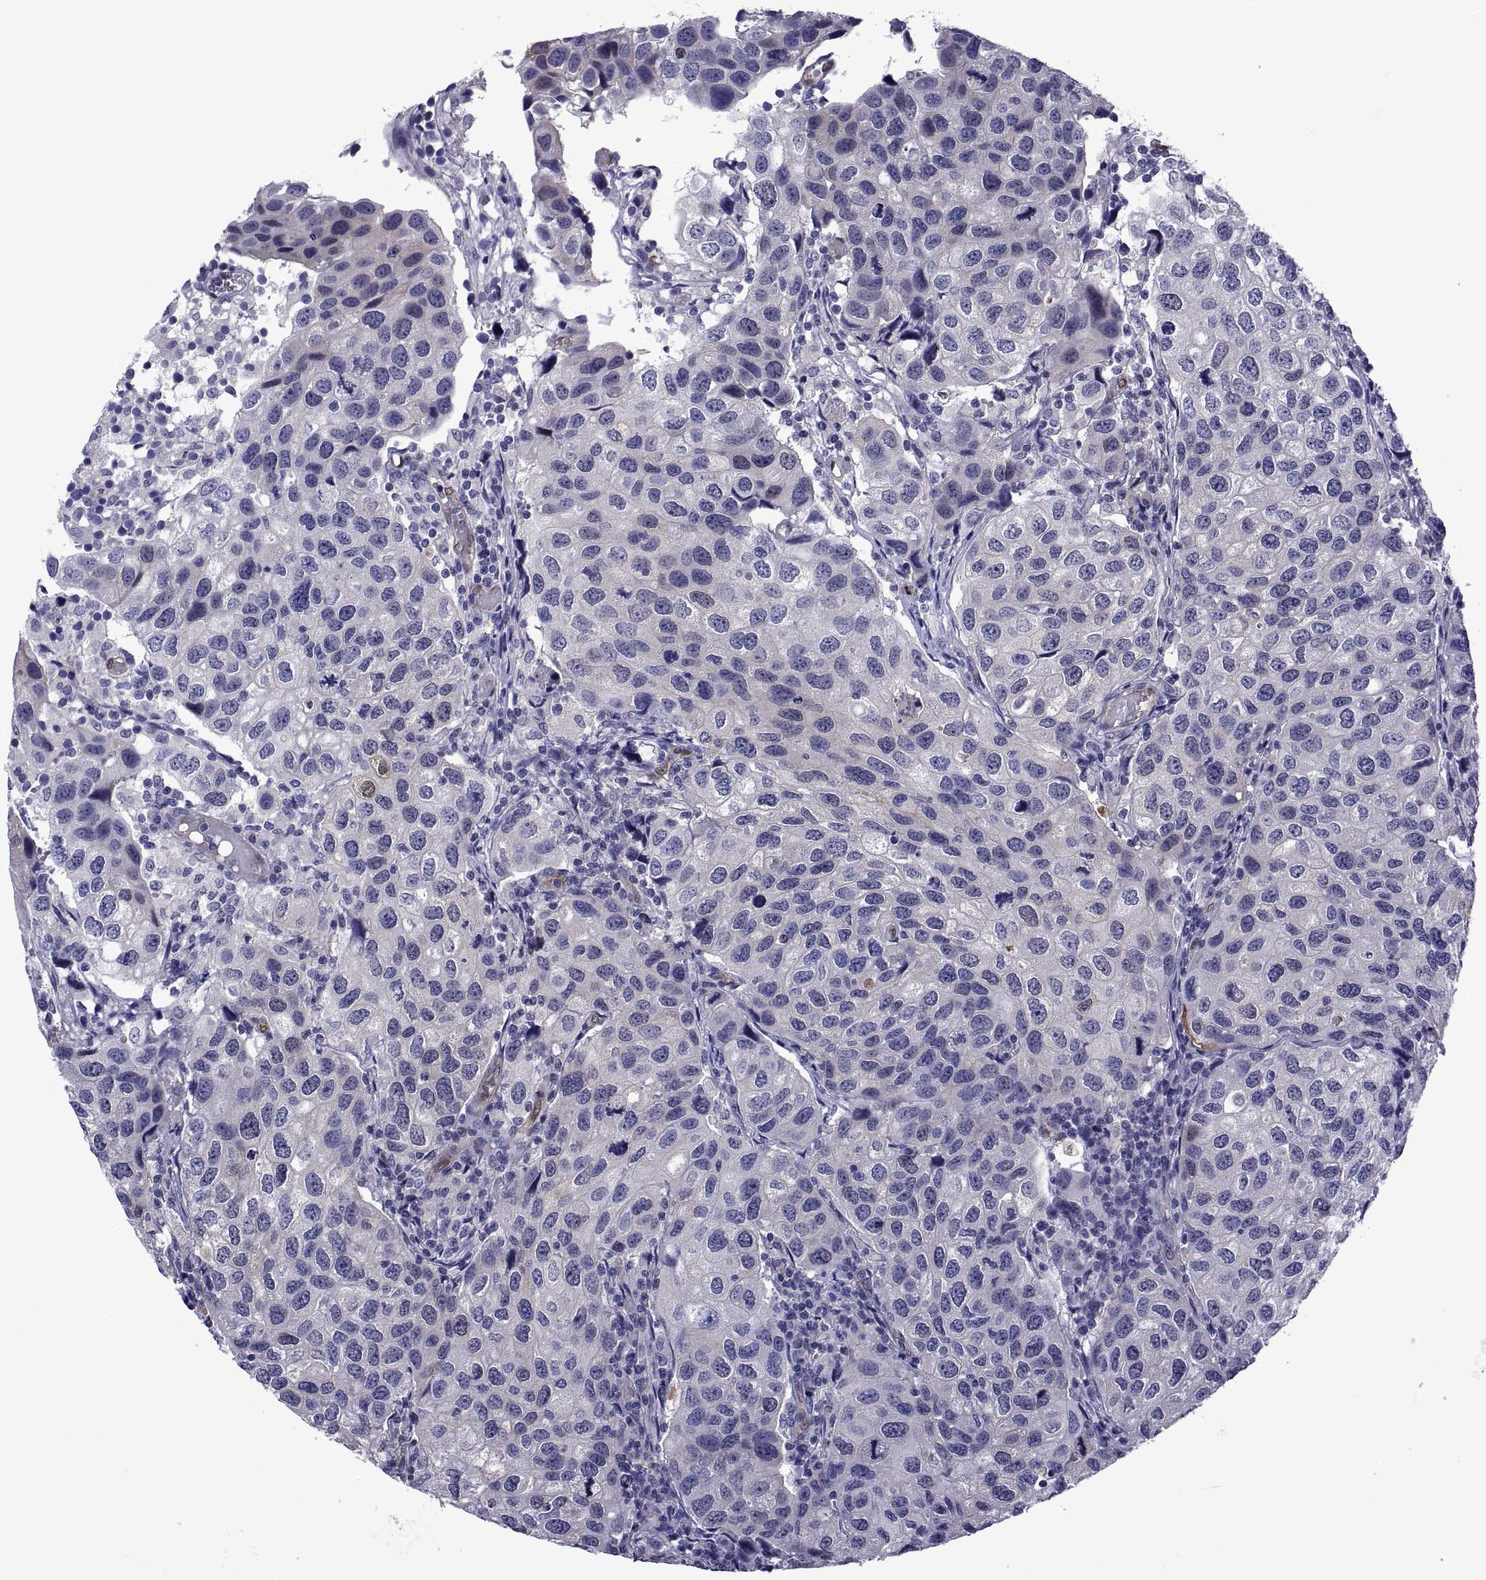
{"staining": {"intensity": "negative", "quantity": "none", "location": "none"}, "tissue": "urothelial cancer", "cell_type": "Tumor cells", "image_type": "cancer", "snomed": [{"axis": "morphology", "description": "Urothelial carcinoma, High grade"}, {"axis": "topography", "description": "Urinary bladder"}], "caption": "This is an immunohistochemistry histopathology image of human urothelial cancer. There is no expression in tumor cells.", "gene": "LCN9", "patient": {"sex": "male", "age": 79}}